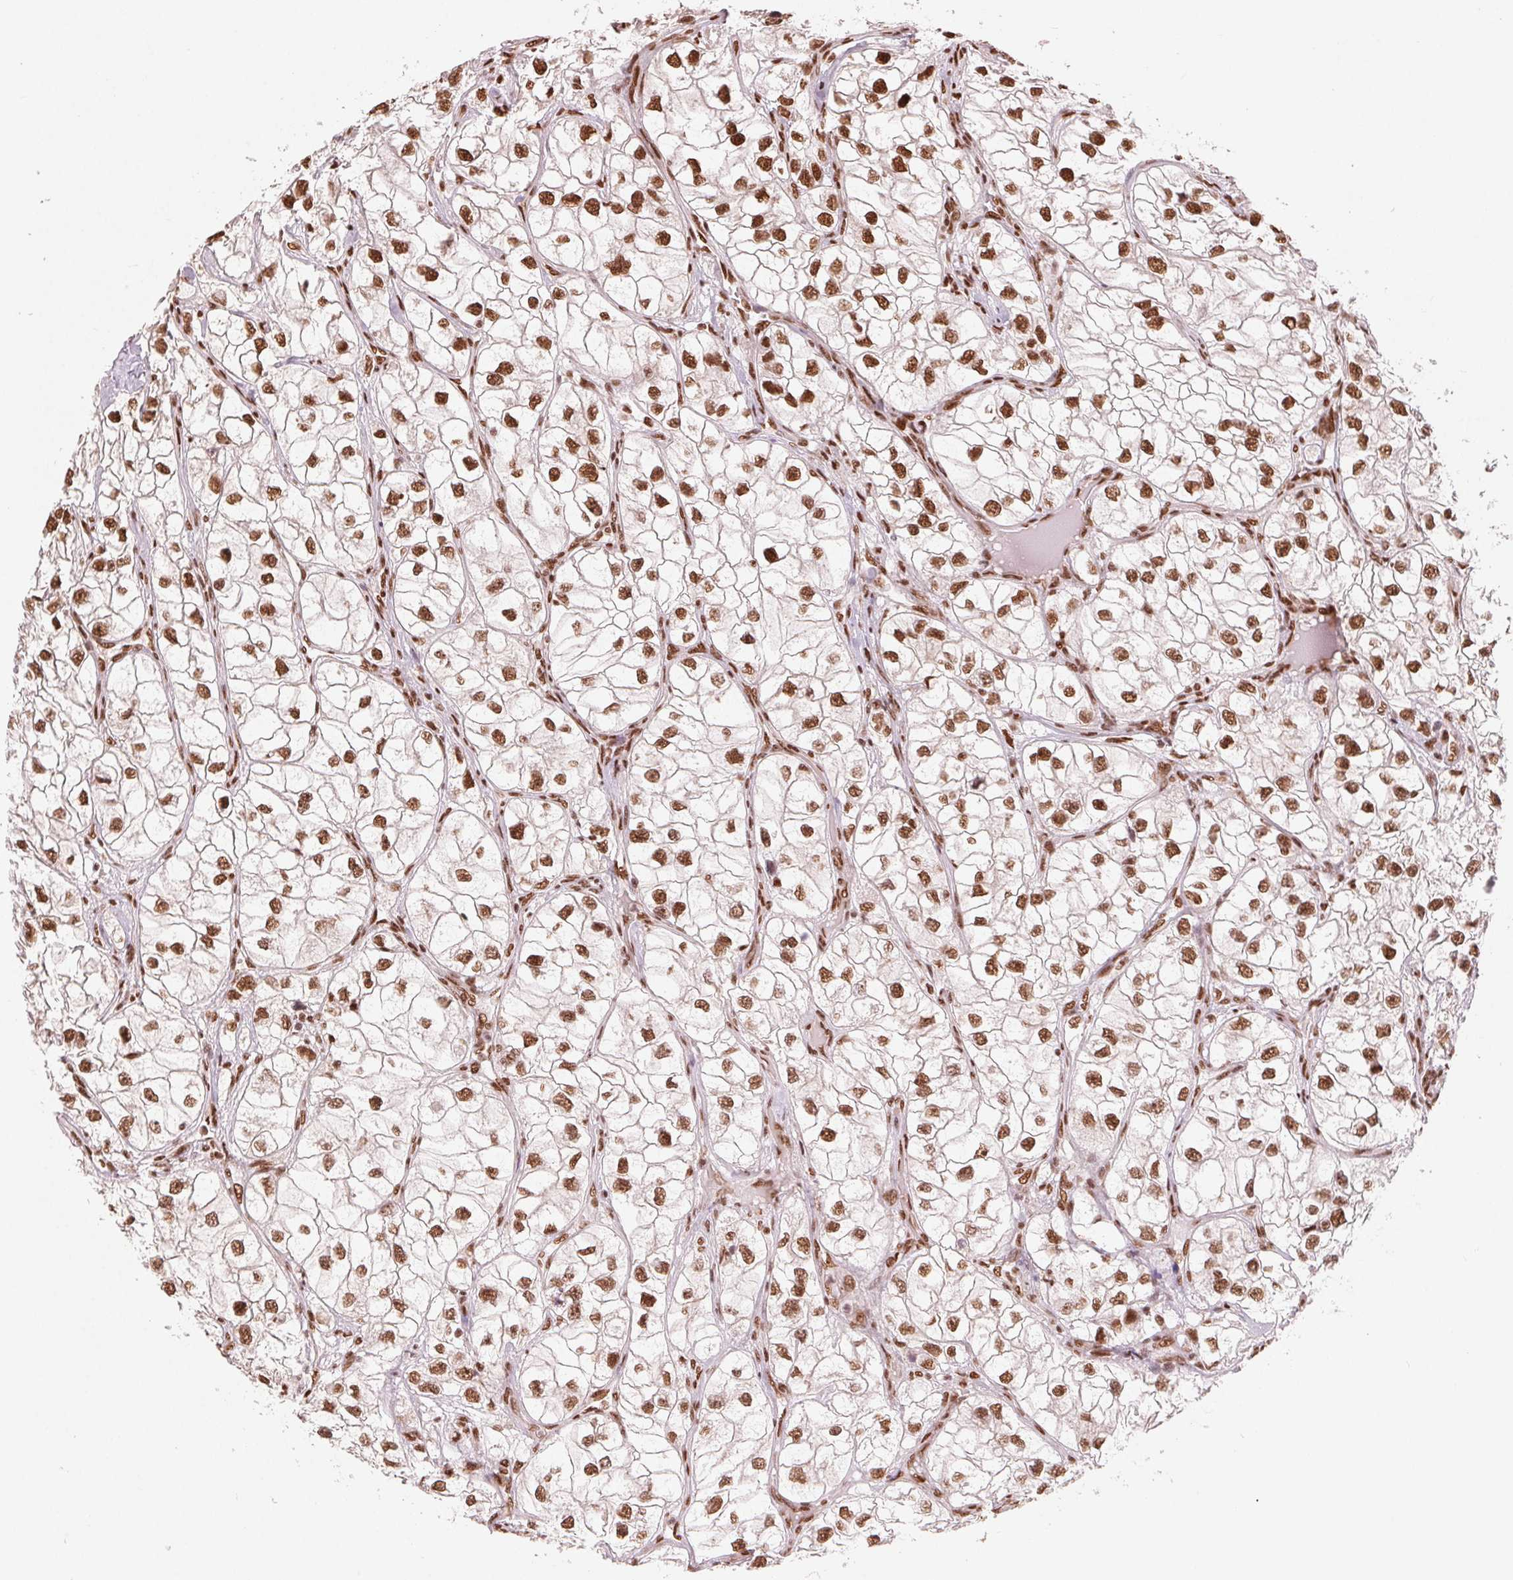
{"staining": {"intensity": "strong", "quantity": ">75%", "location": "nuclear"}, "tissue": "renal cancer", "cell_type": "Tumor cells", "image_type": "cancer", "snomed": [{"axis": "morphology", "description": "Adenocarcinoma, NOS"}, {"axis": "topography", "description": "Kidney"}], "caption": "Renal adenocarcinoma stained for a protein exhibits strong nuclear positivity in tumor cells. (Brightfield microscopy of DAB IHC at high magnification).", "gene": "TTLL9", "patient": {"sex": "male", "age": 59}}